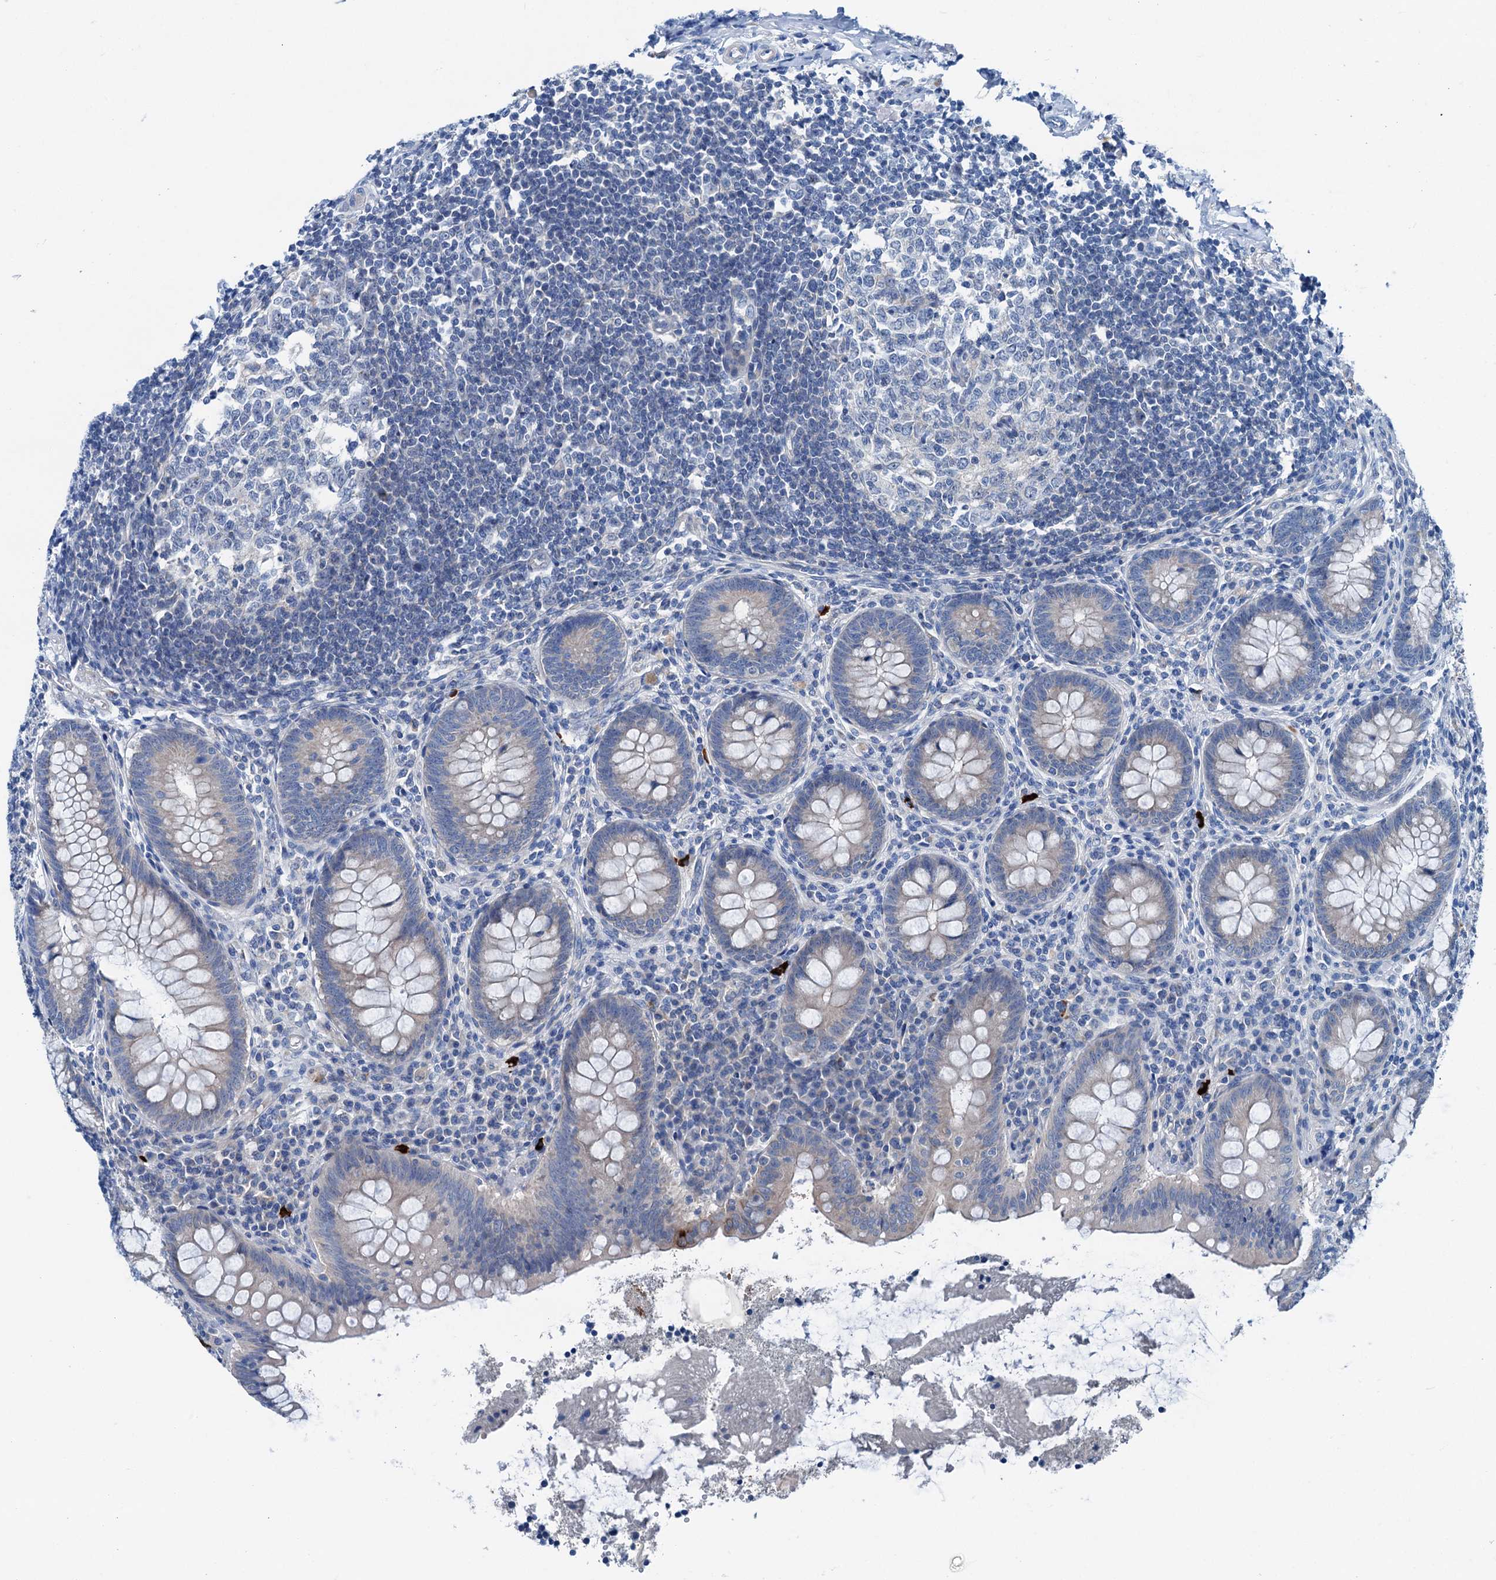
{"staining": {"intensity": "weak", "quantity": "<25%", "location": "cytoplasmic/membranous"}, "tissue": "appendix", "cell_type": "Glandular cells", "image_type": "normal", "snomed": [{"axis": "morphology", "description": "Normal tissue, NOS"}, {"axis": "topography", "description": "Appendix"}], "caption": "This is a image of immunohistochemistry staining of unremarkable appendix, which shows no expression in glandular cells.", "gene": "KNDC1", "patient": {"sex": "female", "age": 33}}